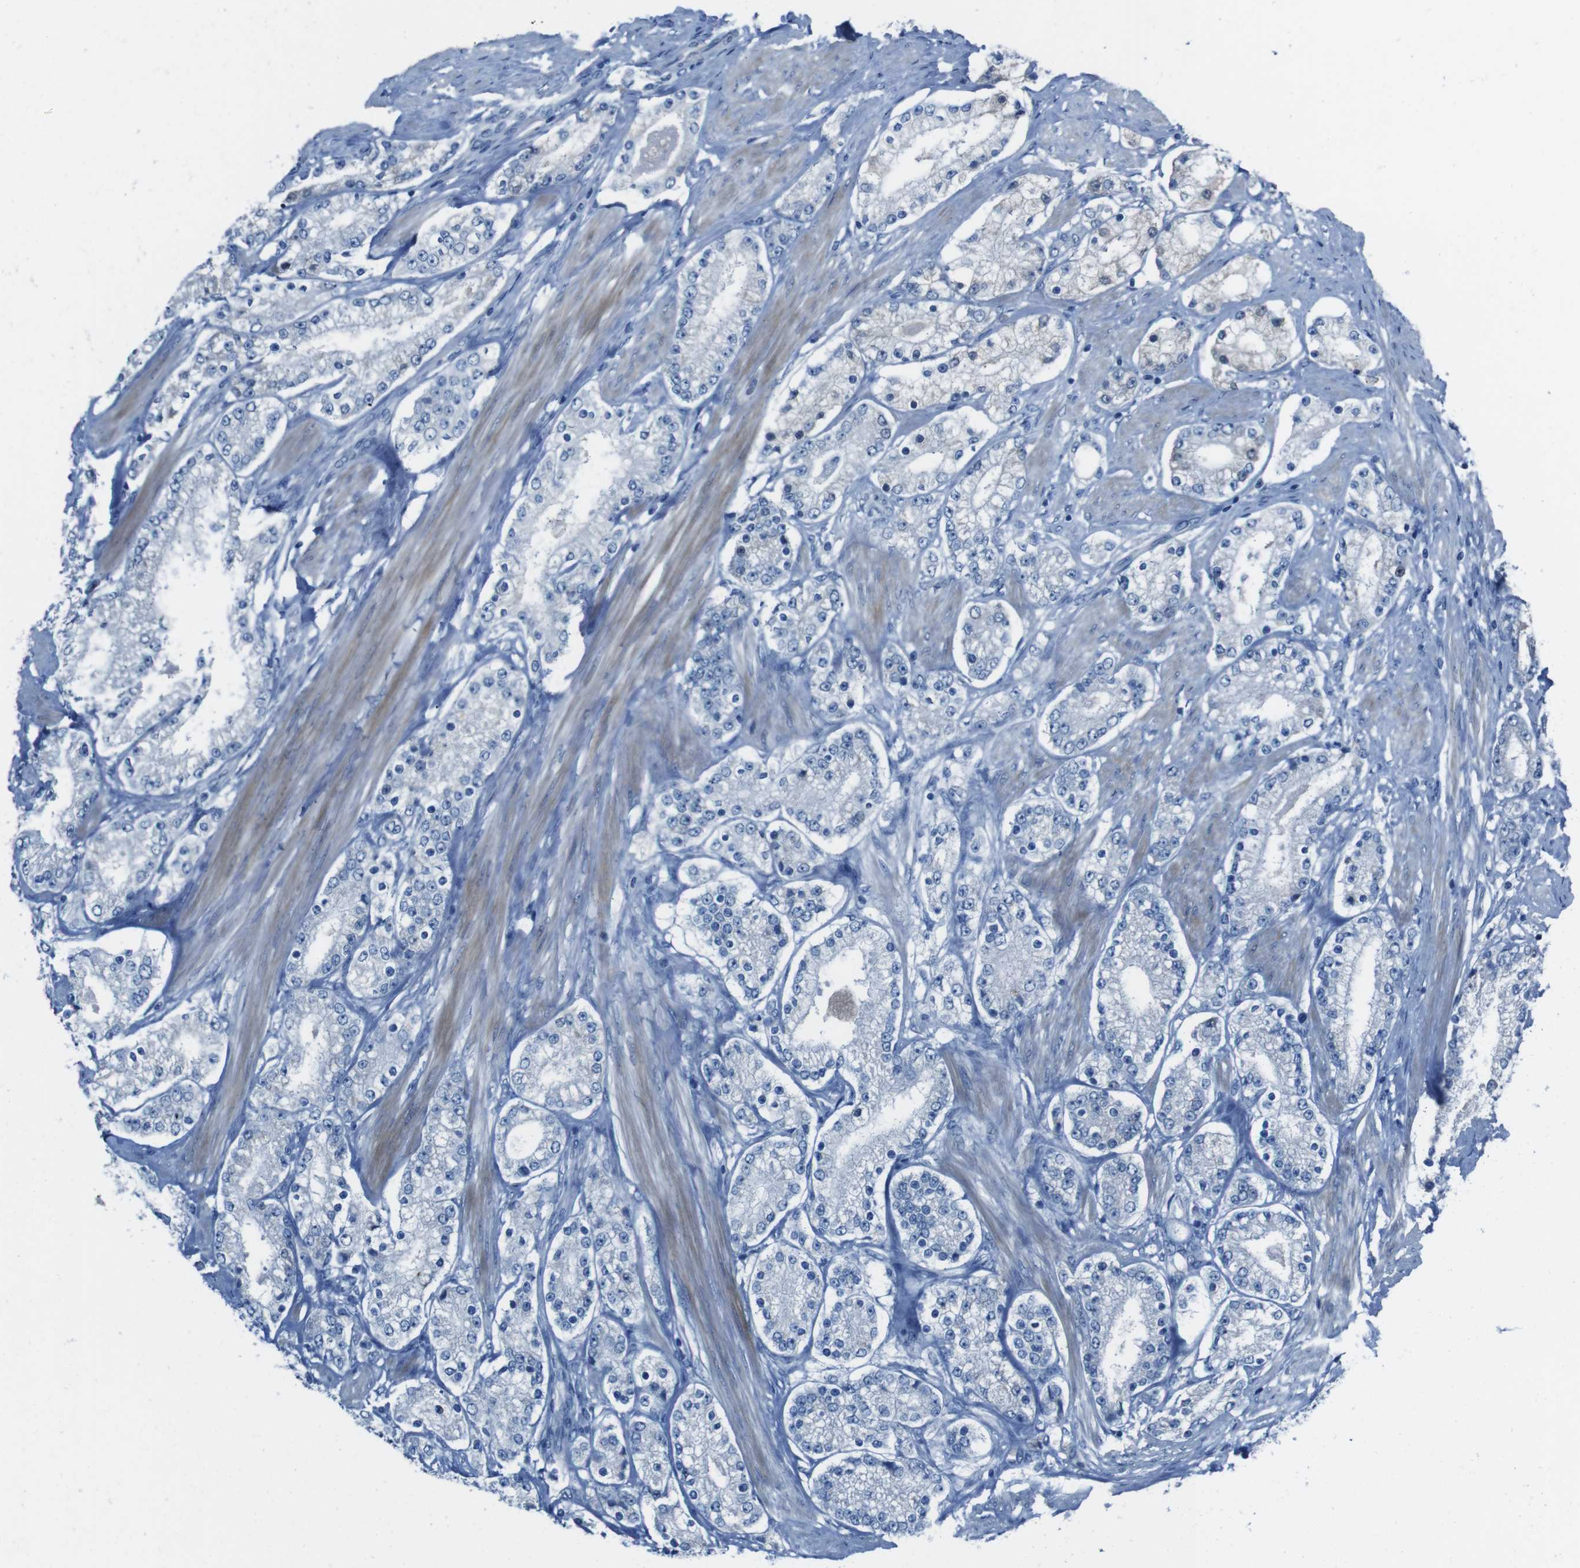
{"staining": {"intensity": "negative", "quantity": "none", "location": "none"}, "tissue": "prostate cancer", "cell_type": "Tumor cells", "image_type": "cancer", "snomed": [{"axis": "morphology", "description": "Adenocarcinoma, Low grade"}, {"axis": "topography", "description": "Prostate"}], "caption": "An image of human prostate cancer is negative for staining in tumor cells.", "gene": "CDHR2", "patient": {"sex": "male", "age": 63}}